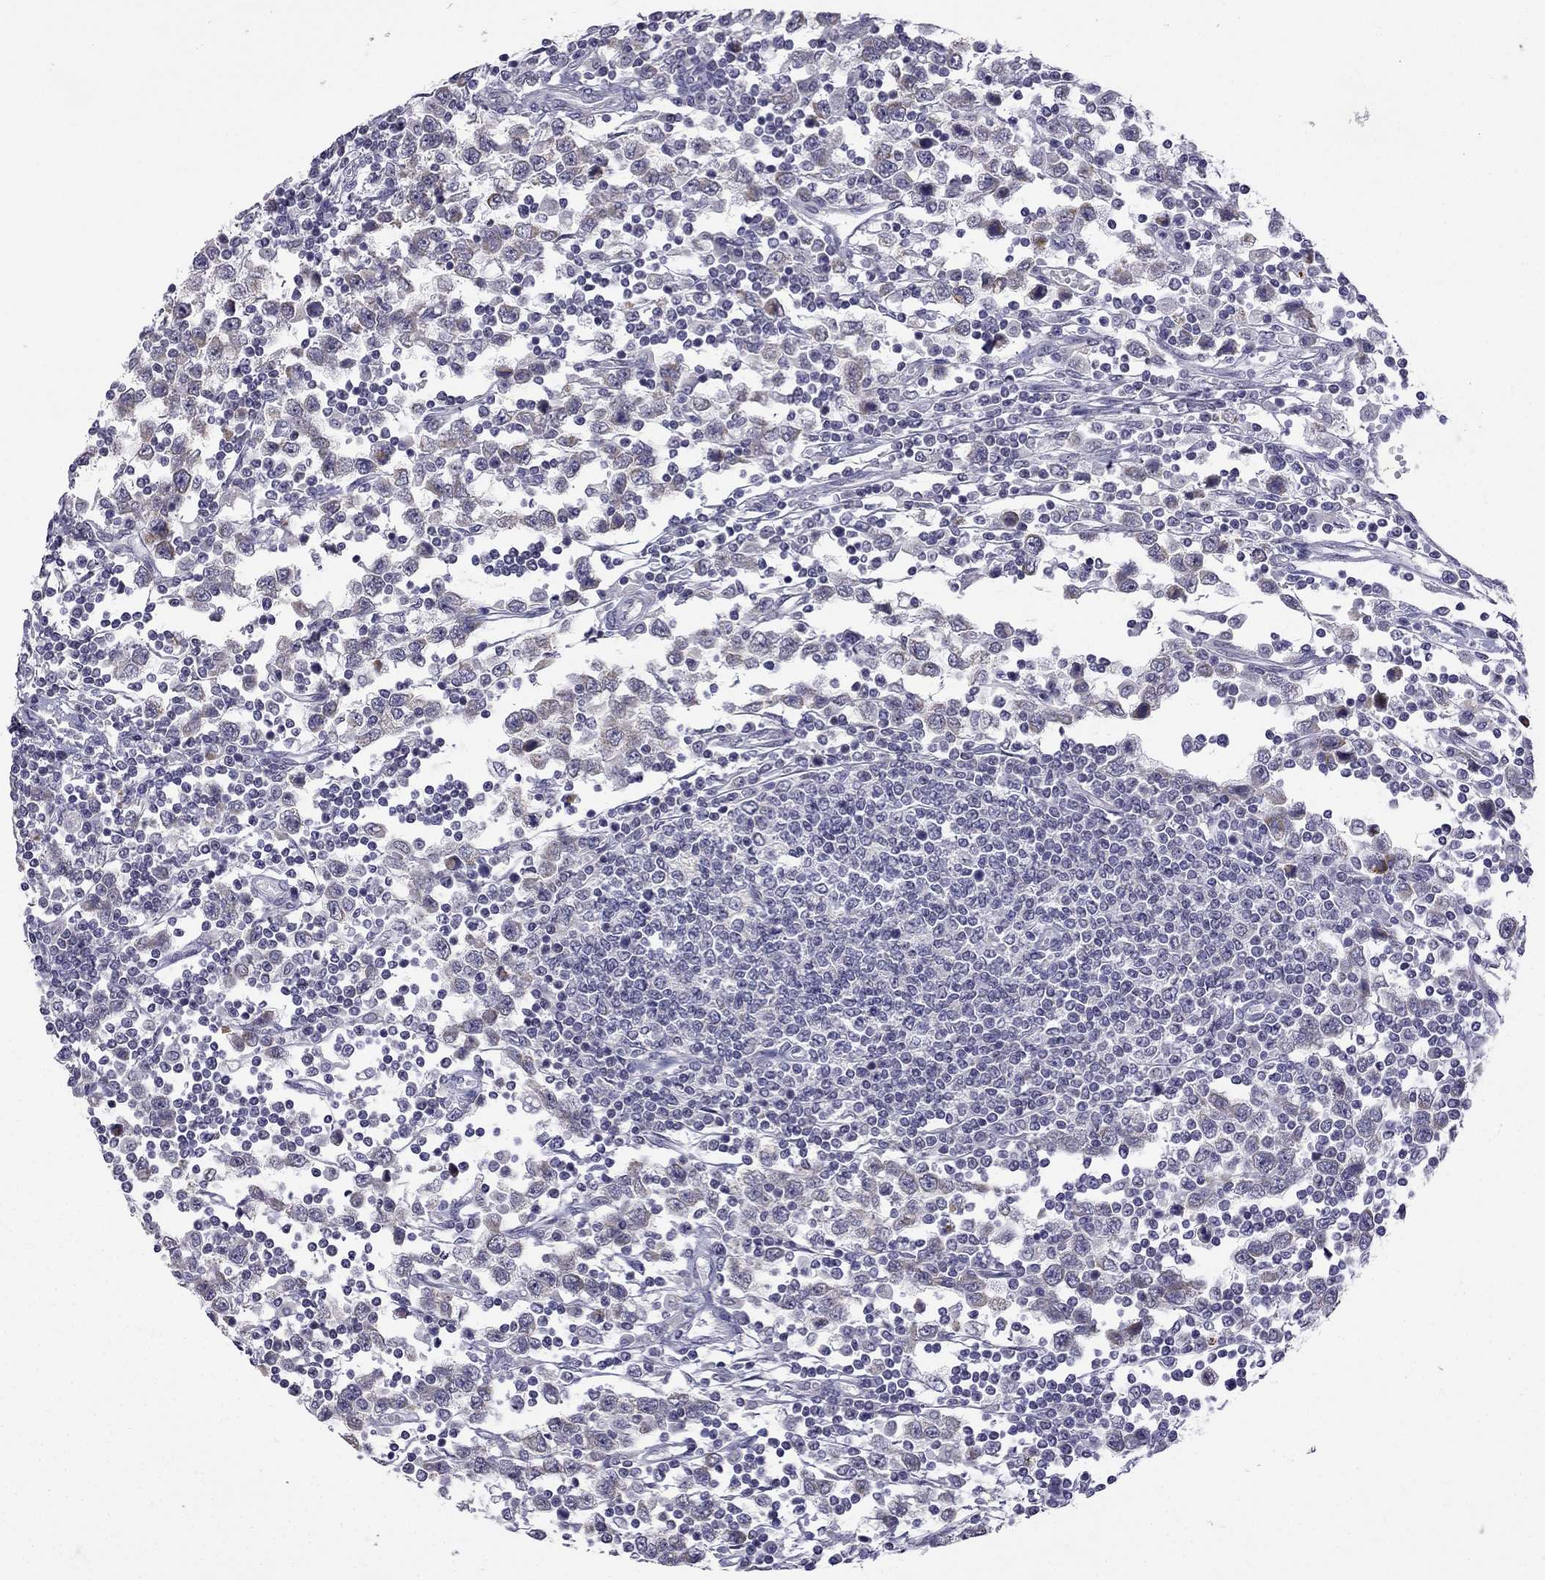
{"staining": {"intensity": "negative", "quantity": "none", "location": "none"}, "tissue": "testis cancer", "cell_type": "Tumor cells", "image_type": "cancer", "snomed": [{"axis": "morphology", "description": "Seminoma, NOS"}, {"axis": "topography", "description": "Testis"}], "caption": "DAB immunohistochemical staining of seminoma (testis) demonstrates no significant positivity in tumor cells.", "gene": "C5orf49", "patient": {"sex": "male", "age": 34}}